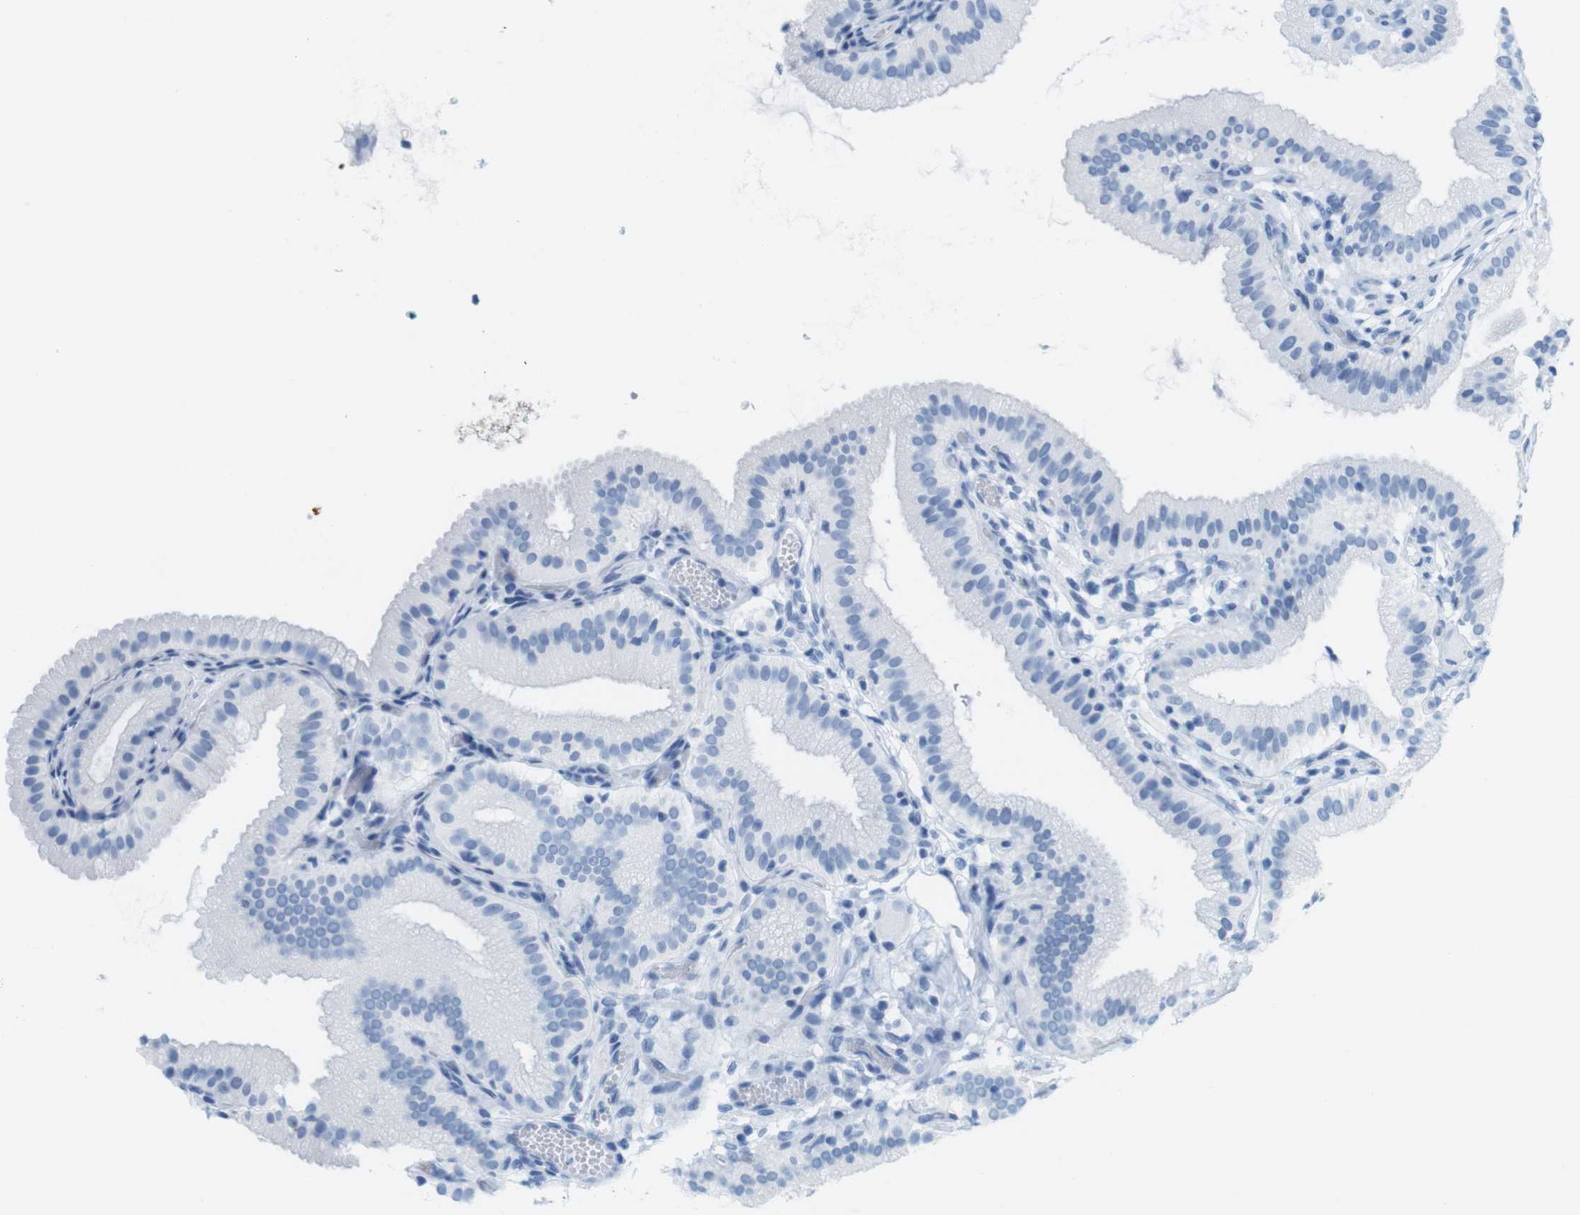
{"staining": {"intensity": "negative", "quantity": "none", "location": "none"}, "tissue": "gallbladder", "cell_type": "Glandular cells", "image_type": "normal", "snomed": [{"axis": "morphology", "description": "Normal tissue, NOS"}, {"axis": "topography", "description": "Gallbladder"}], "caption": "The image shows no staining of glandular cells in benign gallbladder.", "gene": "TNNT2", "patient": {"sex": "male", "age": 54}}